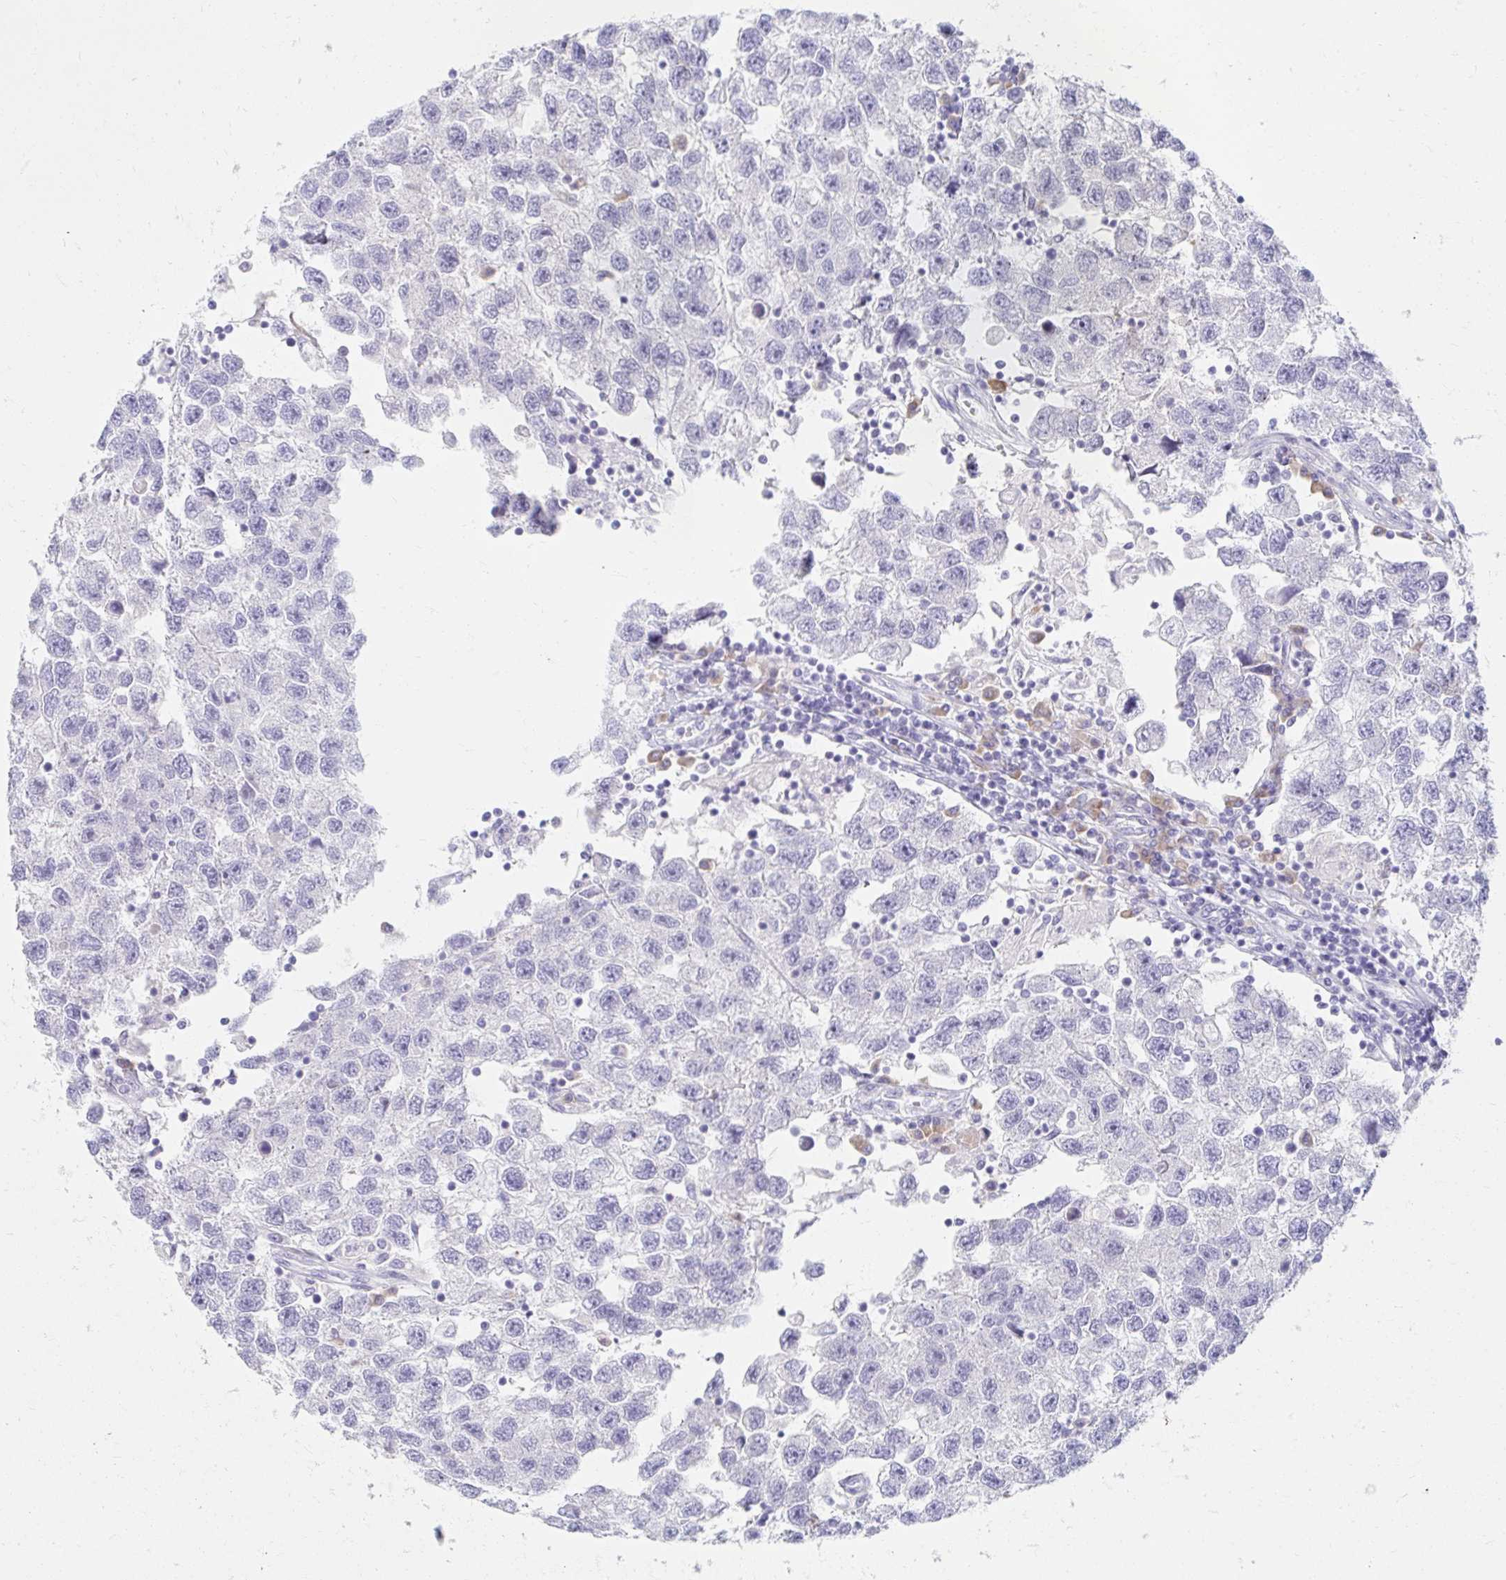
{"staining": {"intensity": "negative", "quantity": "none", "location": "none"}, "tissue": "testis cancer", "cell_type": "Tumor cells", "image_type": "cancer", "snomed": [{"axis": "morphology", "description": "Seminoma, NOS"}, {"axis": "topography", "description": "Testis"}], "caption": "An immunohistochemistry image of seminoma (testis) is shown. There is no staining in tumor cells of seminoma (testis).", "gene": "MYLK2", "patient": {"sex": "male", "age": 26}}